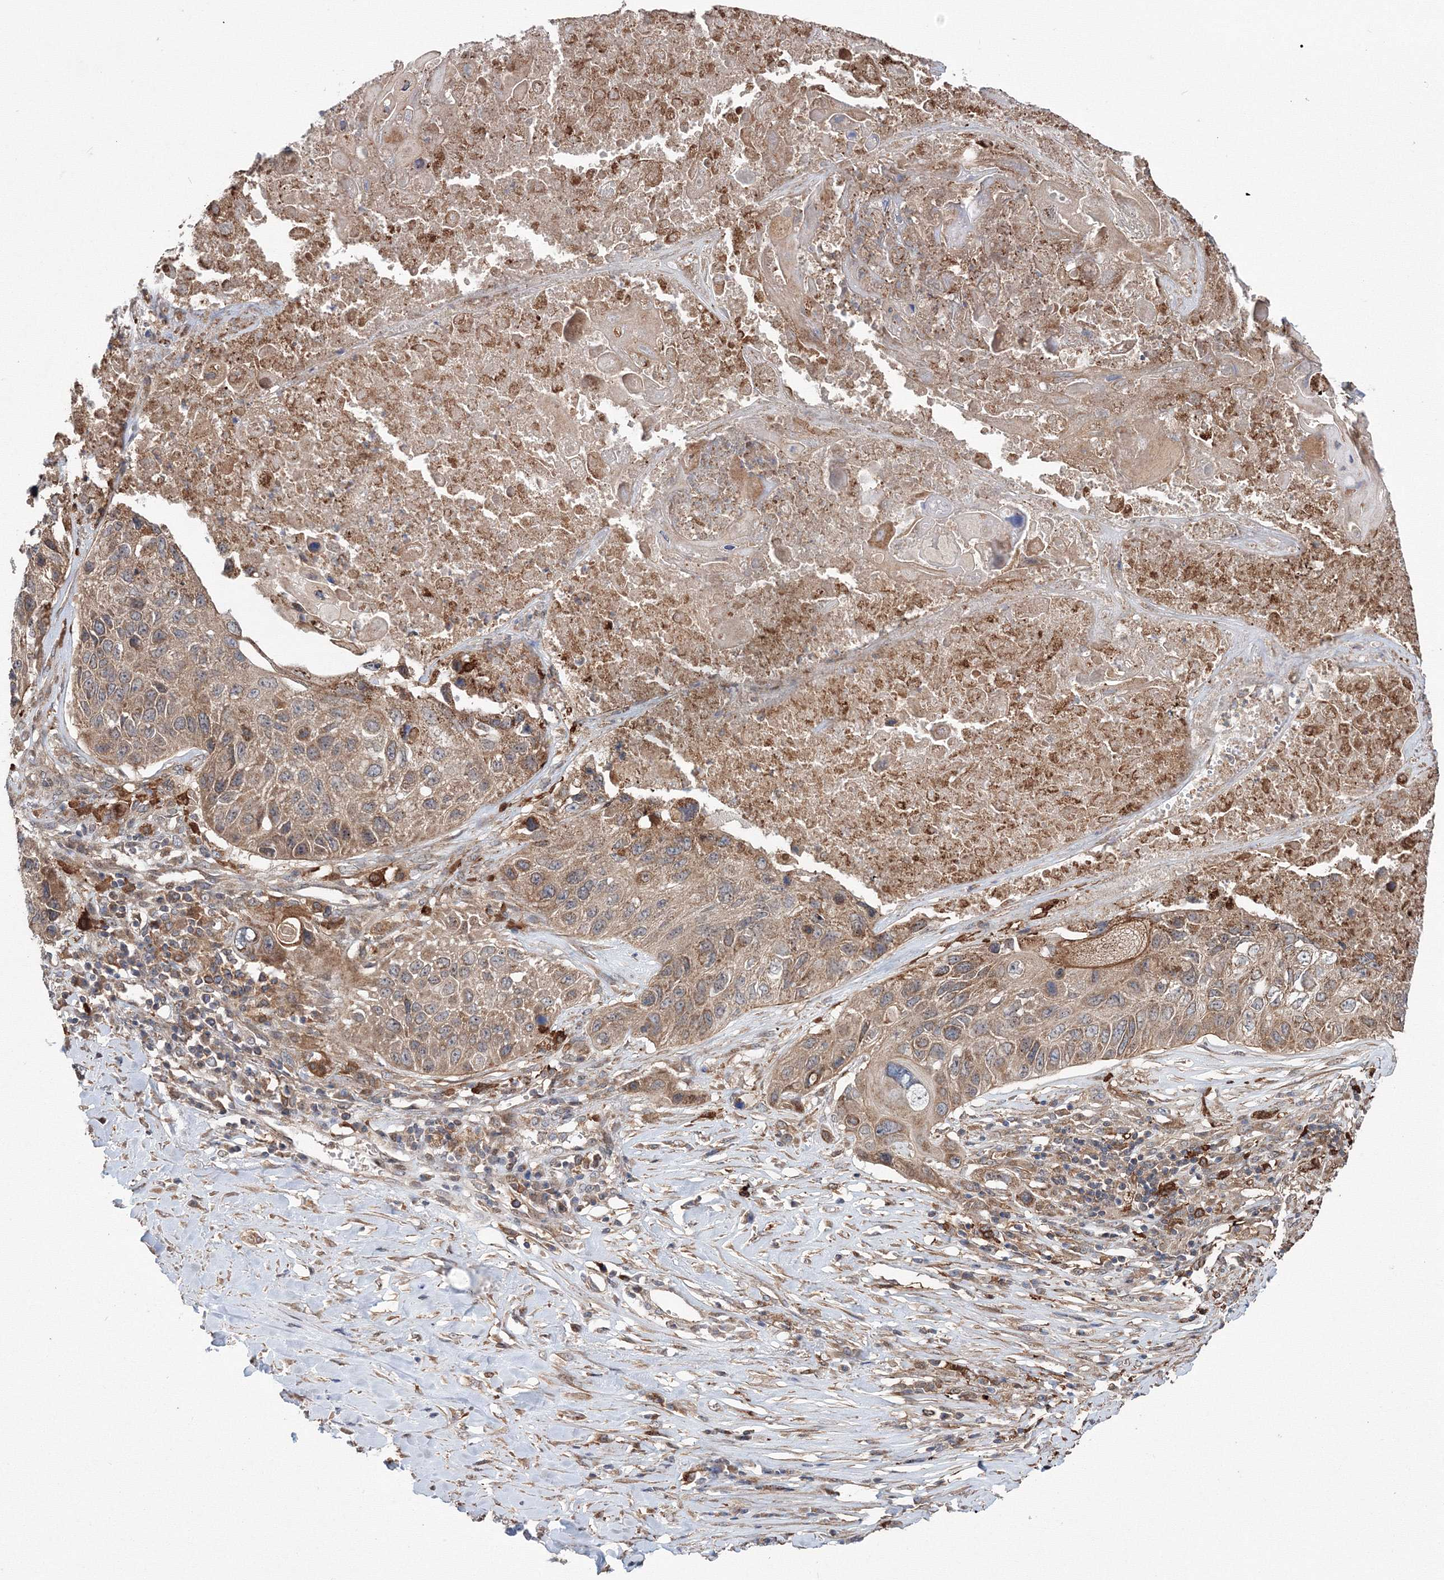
{"staining": {"intensity": "moderate", "quantity": ">75%", "location": "cytoplasmic/membranous"}, "tissue": "lung cancer", "cell_type": "Tumor cells", "image_type": "cancer", "snomed": [{"axis": "morphology", "description": "Squamous cell carcinoma, NOS"}, {"axis": "topography", "description": "Lung"}], "caption": "About >75% of tumor cells in human lung cancer exhibit moderate cytoplasmic/membranous protein expression as visualized by brown immunohistochemical staining.", "gene": "RANBP3L", "patient": {"sex": "male", "age": 61}}